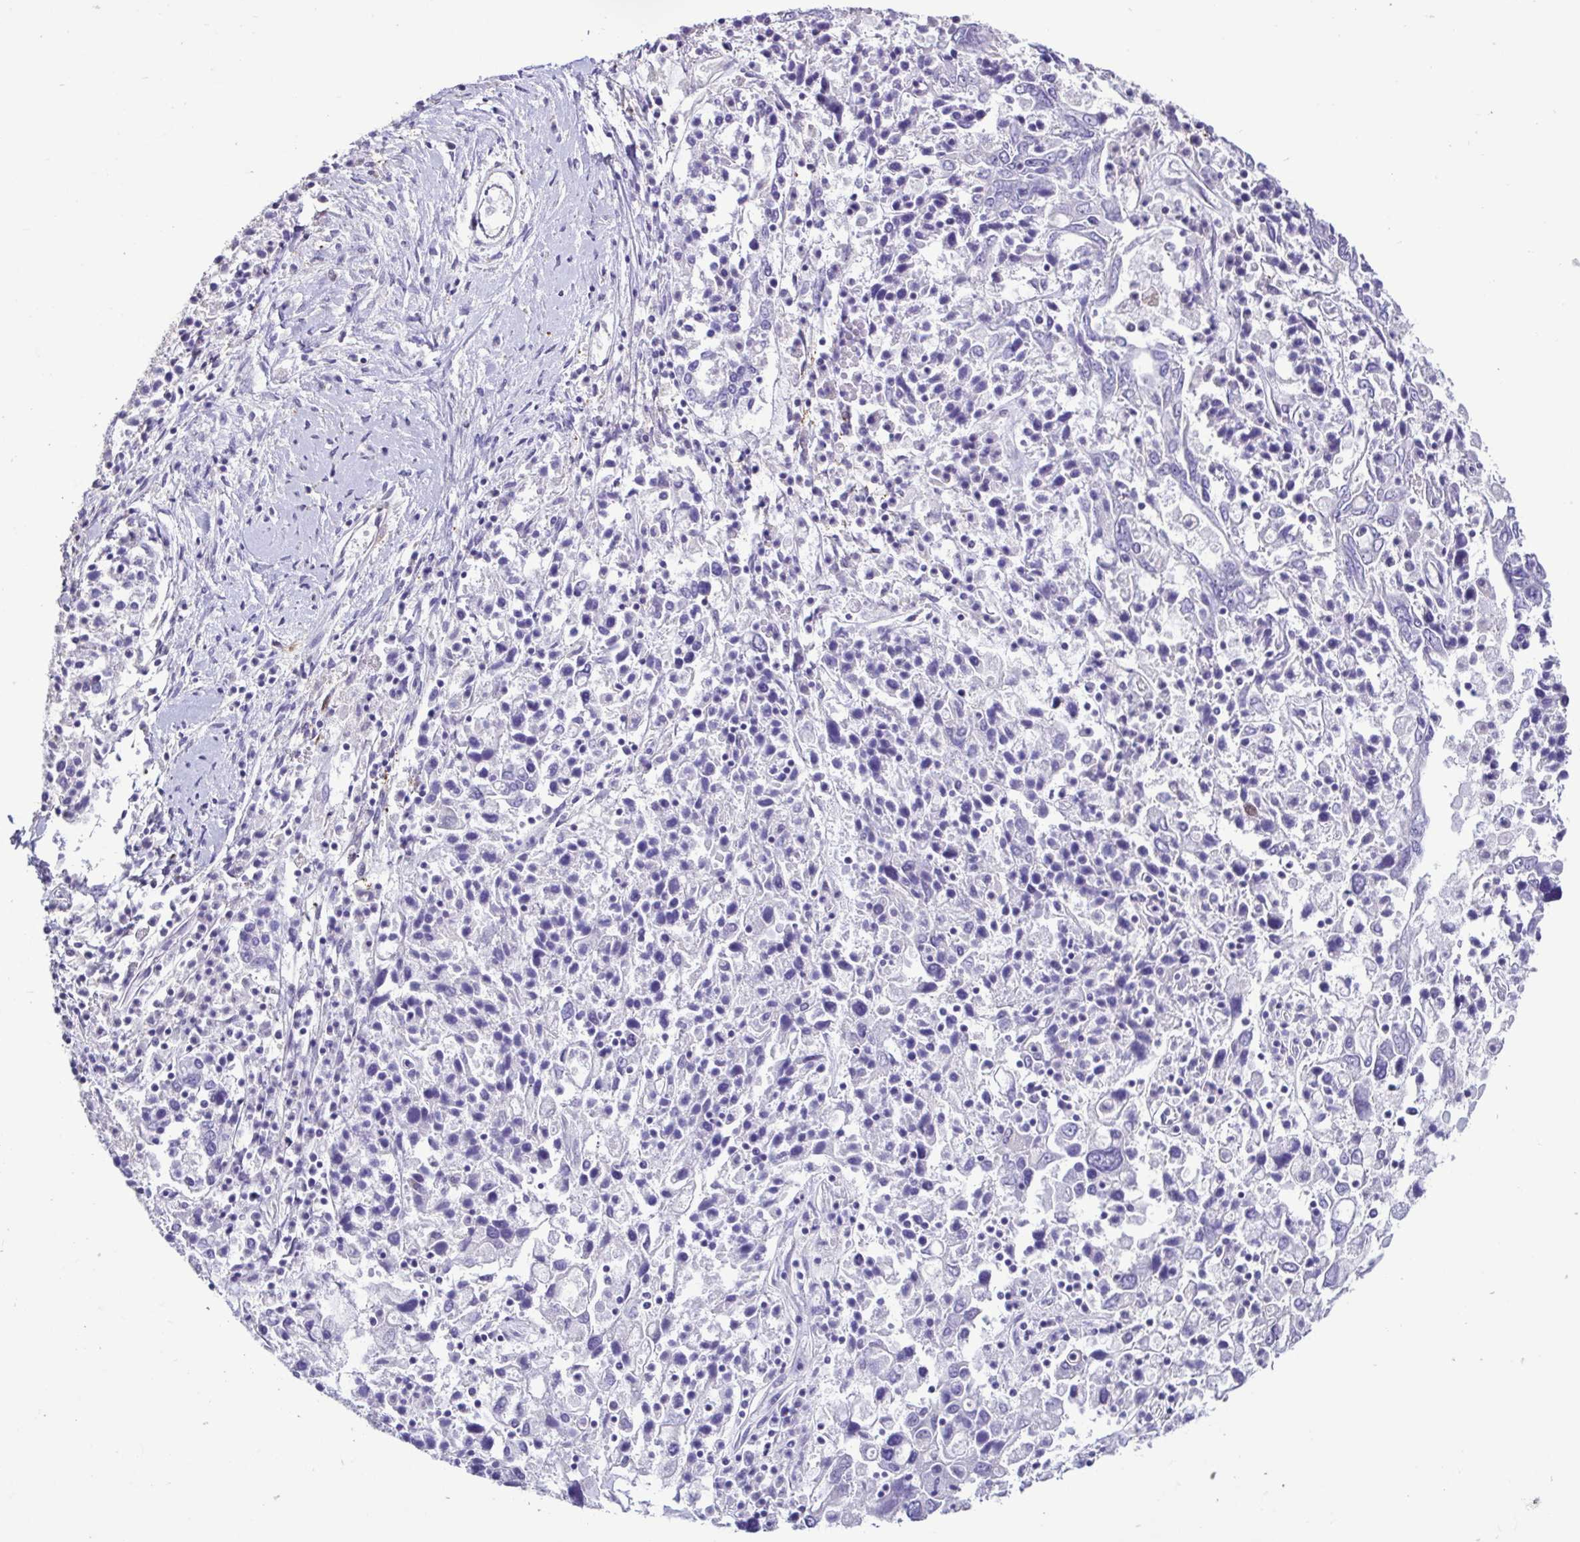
{"staining": {"intensity": "negative", "quantity": "none", "location": "none"}, "tissue": "ovarian cancer", "cell_type": "Tumor cells", "image_type": "cancer", "snomed": [{"axis": "morphology", "description": "Carcinoma, endometroid"}, {"axis": "topography", "description": "Ovary"}], "caption": "Immunohistochemistry (IHC) micrograph of ovarian cancer (endometroid carcinoma) stained for a protein (brown), which exhibits no positivity in tumor cells. (DAB (3,3'-diaminobenzidine) immunohistochemistry (IHC), high magnification).", "gene": "PLA2G4E", "patient": {"sex": "female", "age": 62}}